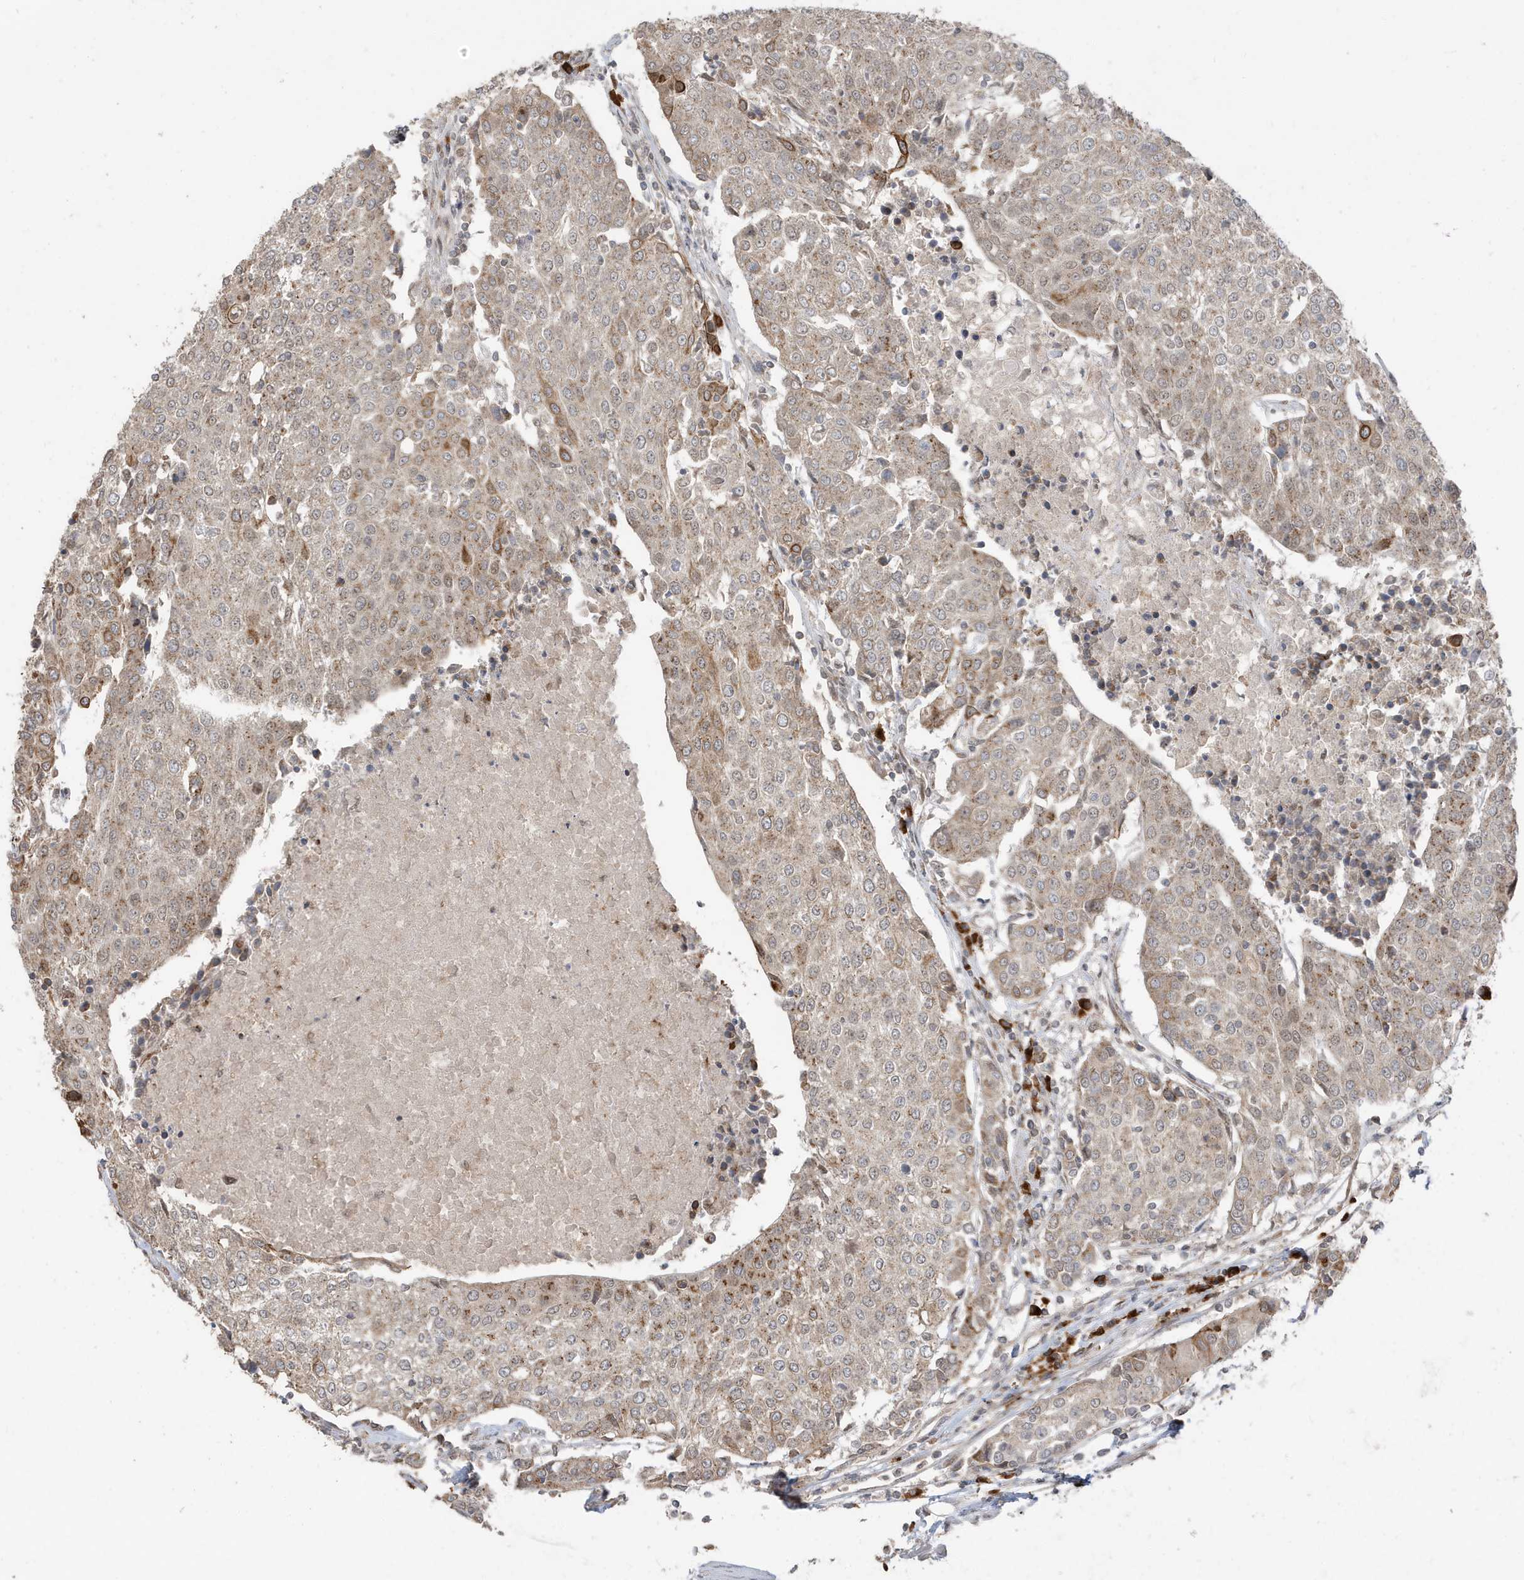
{"staining": {"intensity": "moderate", "quantity": "25%-75%", "location": "cytoplasmic/membranous"}, "tissue": "urothelial cancer", "cell_type": "Tumor cells", "image_type": "cancer", "snomed": [{"axis": "morphology", "description": "Urothelial carcinoma, High grade"}, {"axis": "topography", "description": "Urinary bladder"}], "caption": "Immunohistochemical staining of urothelial cancer demonstrates medium levels of moderate cytoplasmic/membranous positivity in approximately 25%-75% of tumor cells.", "gene": "RER1", "patient": {"sex": "female", "age": 85}}